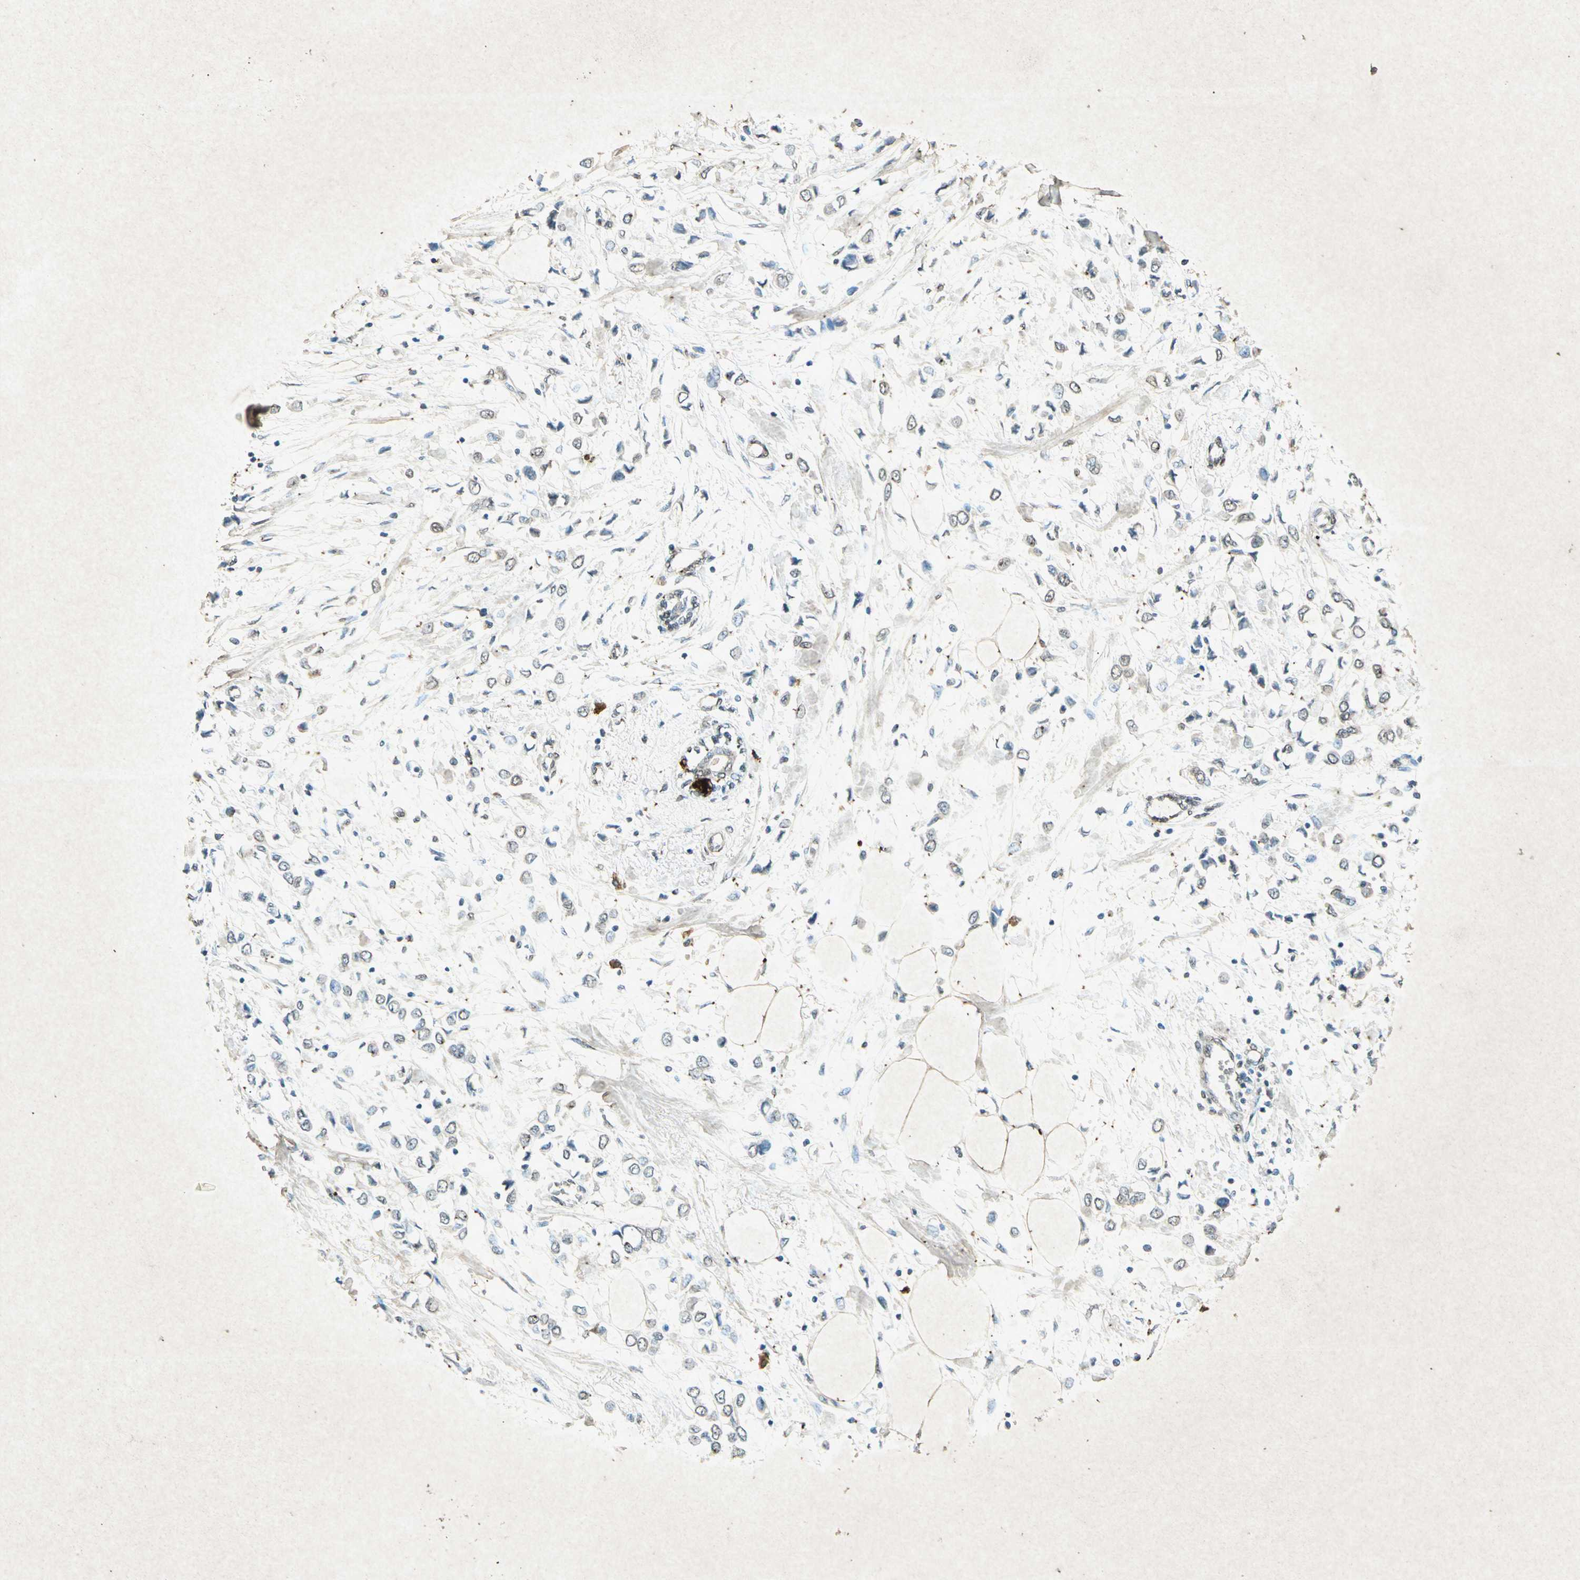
{"staining": {"intensity": "weak", "quantity": "<25%", "location": "cytoplasmic/membranous"}, "tissue": "breast cancer", "cell_type": "Tumor cells", "image_type": "cancer", "snomed": [{"axis": "morphology", "description": "Lobular carcinoma"}, {"axis": "topography", "description": "Breast"}], "caption": "Breast lobular carcinoma was stained to show a protein in brown. There is no significant positivity in tumor cells. Brightfield microscopy of immunohistochemistry (IHC) stained with DAB (3,3'-diaminobenzidine) (brown) and hematoxylin (blue), captured at high magnification.", "gene": "PSEN1", "patient": {"sex": "female", "age": 51}}